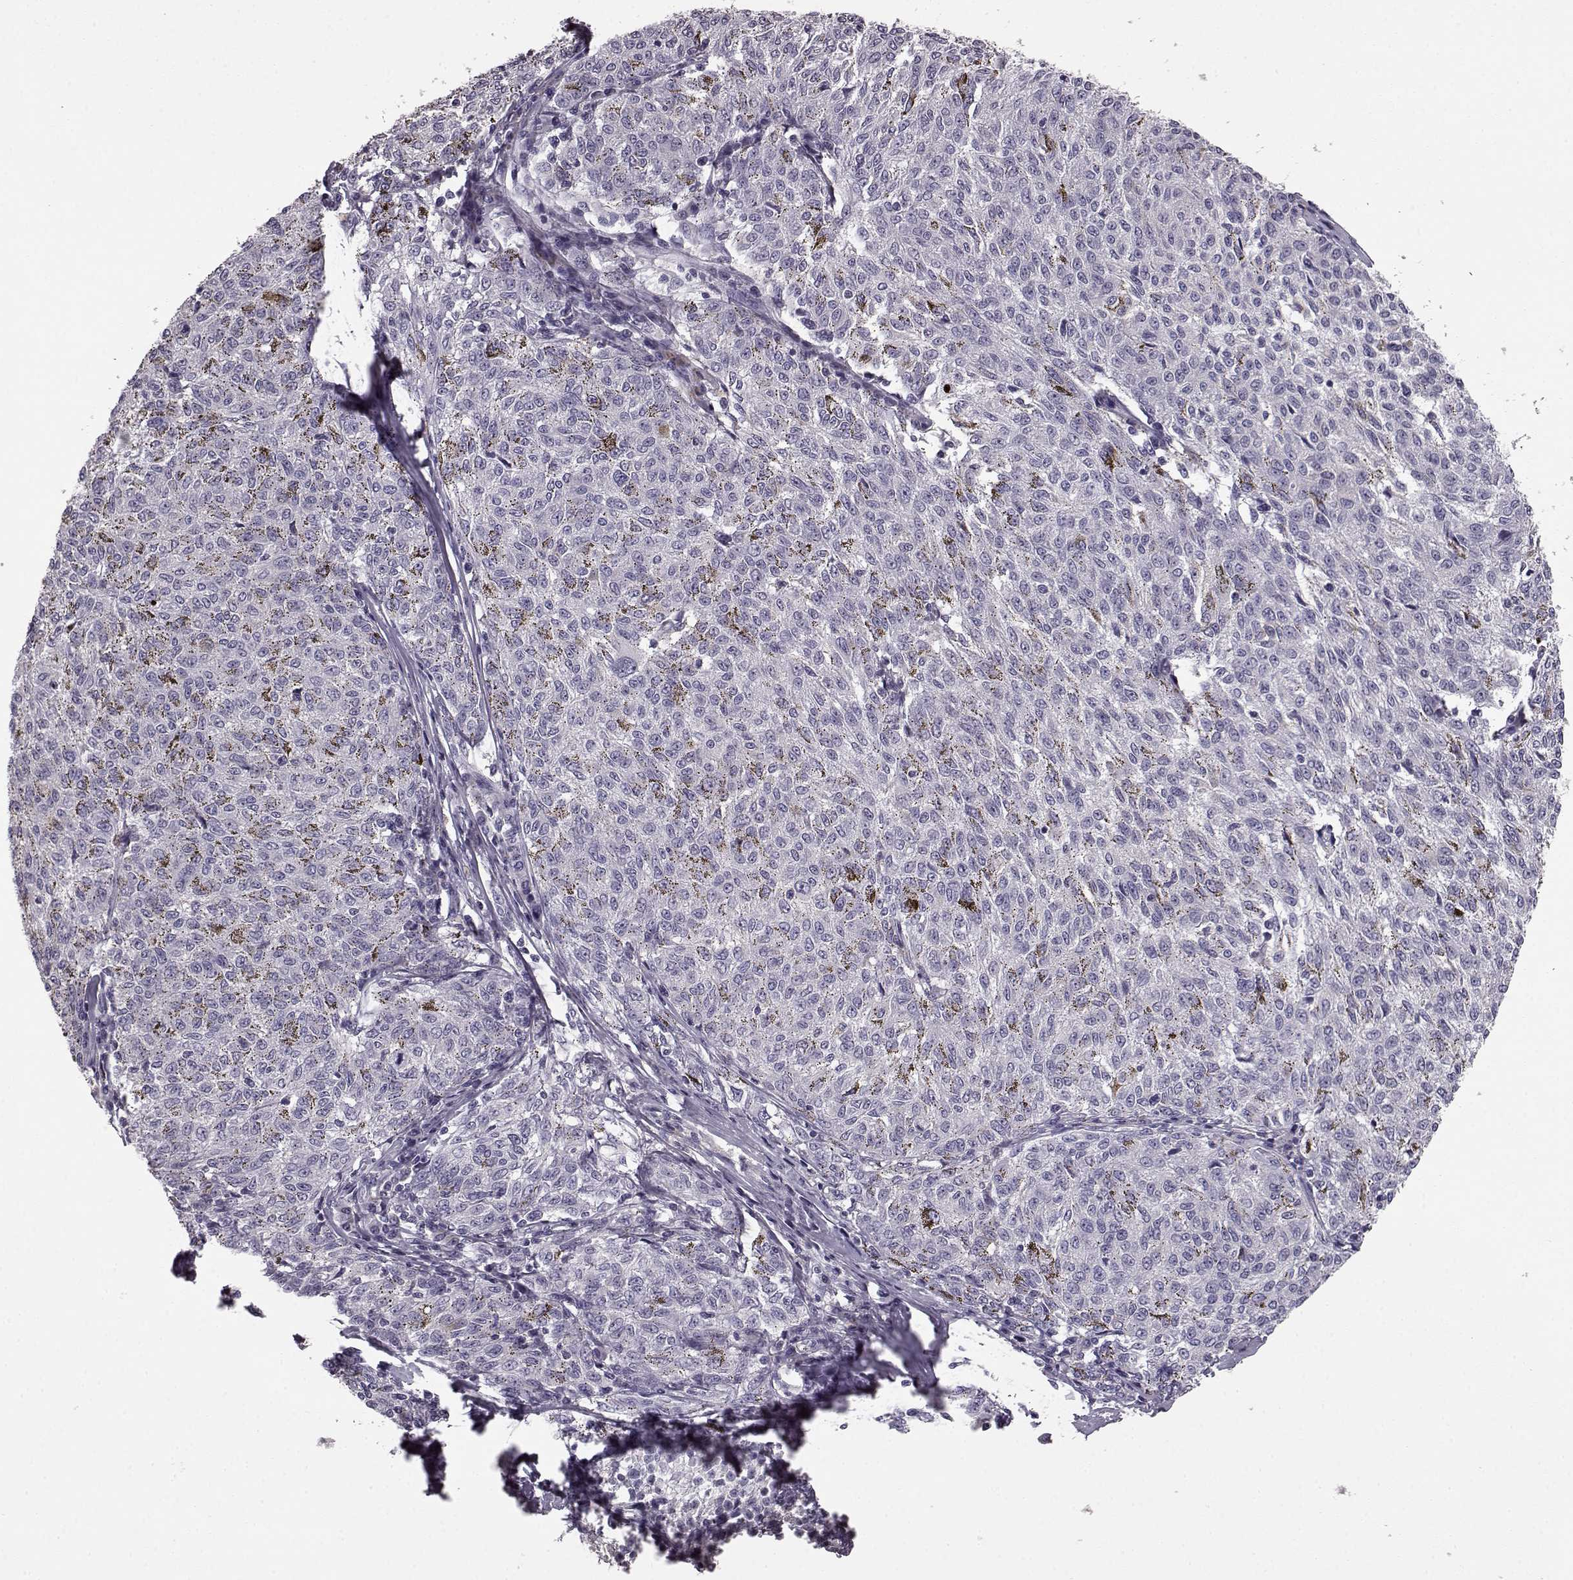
{"staining": {"intensity": "negative", "quantity": "none", "location": "none"}, "tissue": "melanoma", "cell_type": "Tumor cells", "image_type": "cancer", "snomed": [{"axis": "morphology", "description": "Malignant melanoma, NOS"}, {"axis": "topography", "description": "Skin"}], "caption": "Tumor cells show no significant protein staining in melanoma. (IHC, brightfield microscopy, high magnification).", "gene": "KRT85", "patient": {"sex": "female", "age": 72}}